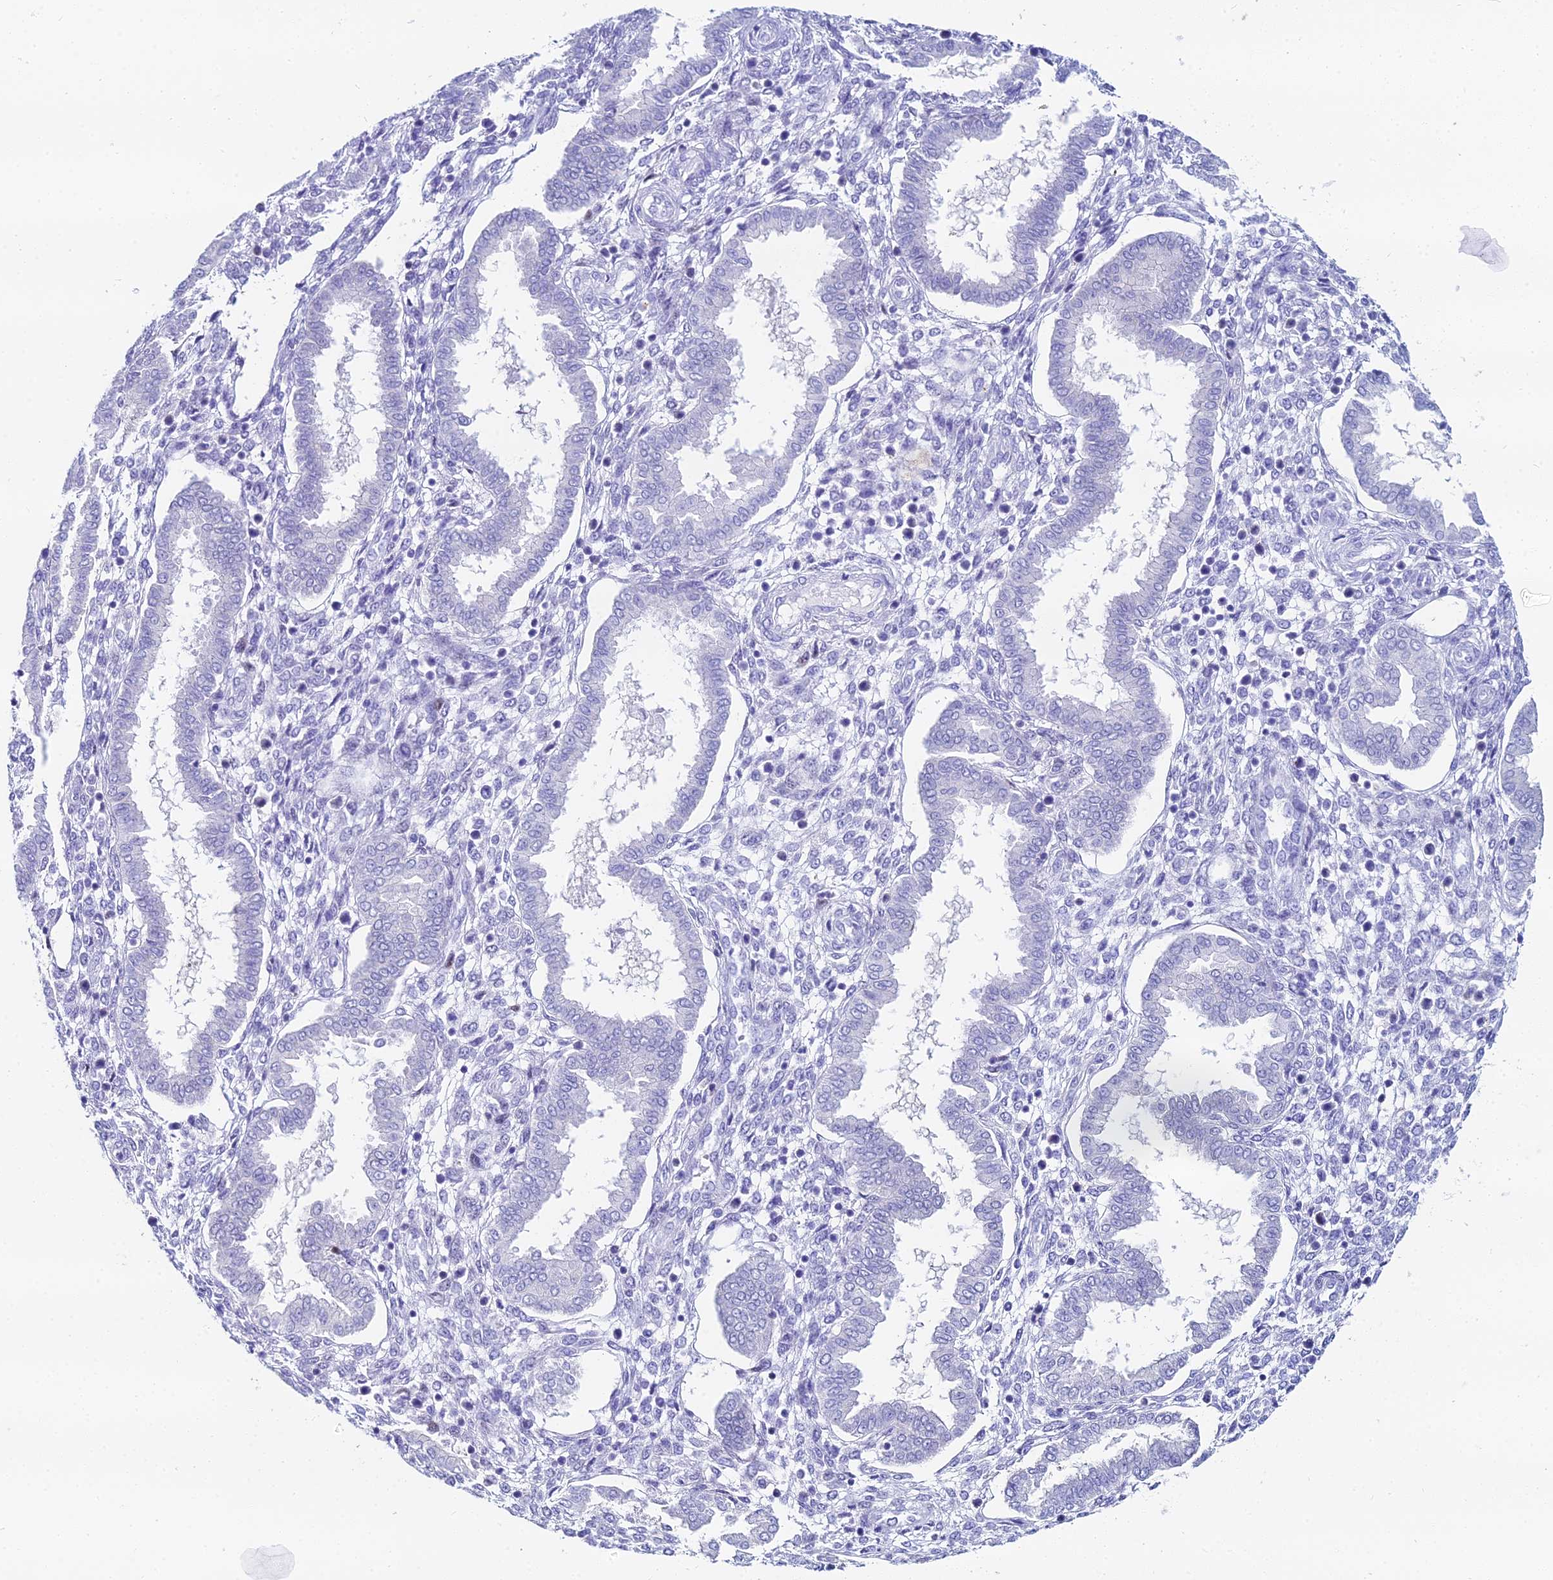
{"staining": {"intensity": "negative", "quantity": "none", "location": "none"}, "tissue": "endometrium", "cell_type": "Cells in endometrial stroma", "image_type": "normal", "snomed": [{"axis": "morphology", "description": "Normal tissue, NOS"}, {"axis": "topography", "description": "Endometrium"}], "caption": "This is a image of immunohistochemistry staining of normal endometrium, which shows no positivity in cells in endometrial stroma. (DAB (3,3'-diaminobenzidine) immunohistochemistry with hematoxylin counter stain).", "gene": "HSPA1L", "patient": {"sex": "female", "age": 24}}